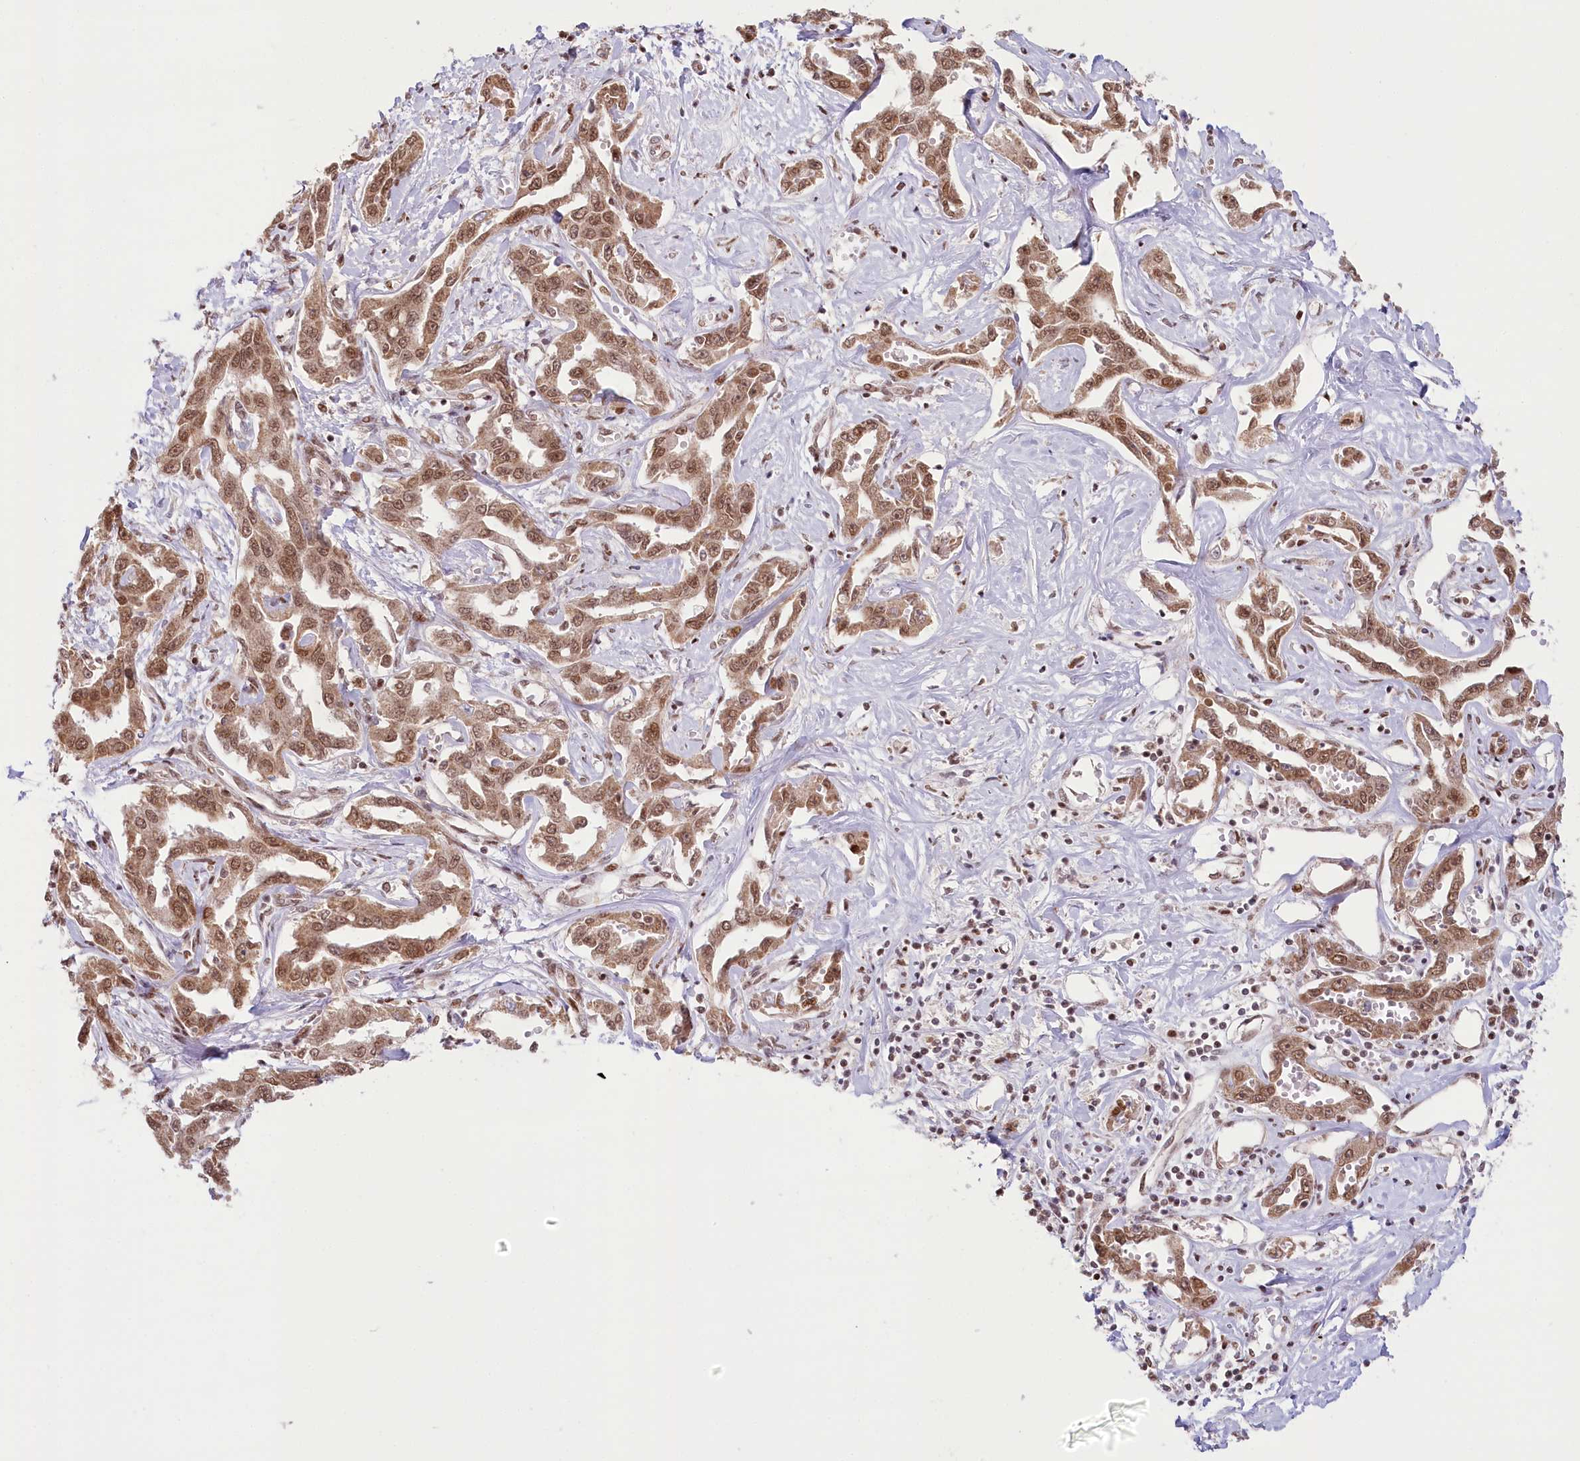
{"staining": {"intensity": "moderate", "quantity": ">75%", "location": "cytoplasmic/membranous,nuclear"}, "tissue": "liver cancer", "cell_type": "Tumor cells", "image_type": "cancer", "snomed": [{"axis": "morphology", "description": "Cholangiocarcinoma"}, {"axis": "topography", "description": "Liver"}], "caption": "A high-resolution photomicrograph shows immunohistochemistry (IHC) staining of liver cancer, which shows moderate cytoplasmic/membranous and nuclear staining in approximately >75% of tumor cells. Using DAB (brown) and hematoxylin (blue) stains, captured at high magnification using brightfield microscopy.", "gene": "PYURF", "patient": {"sex": "male", "age": 59}}